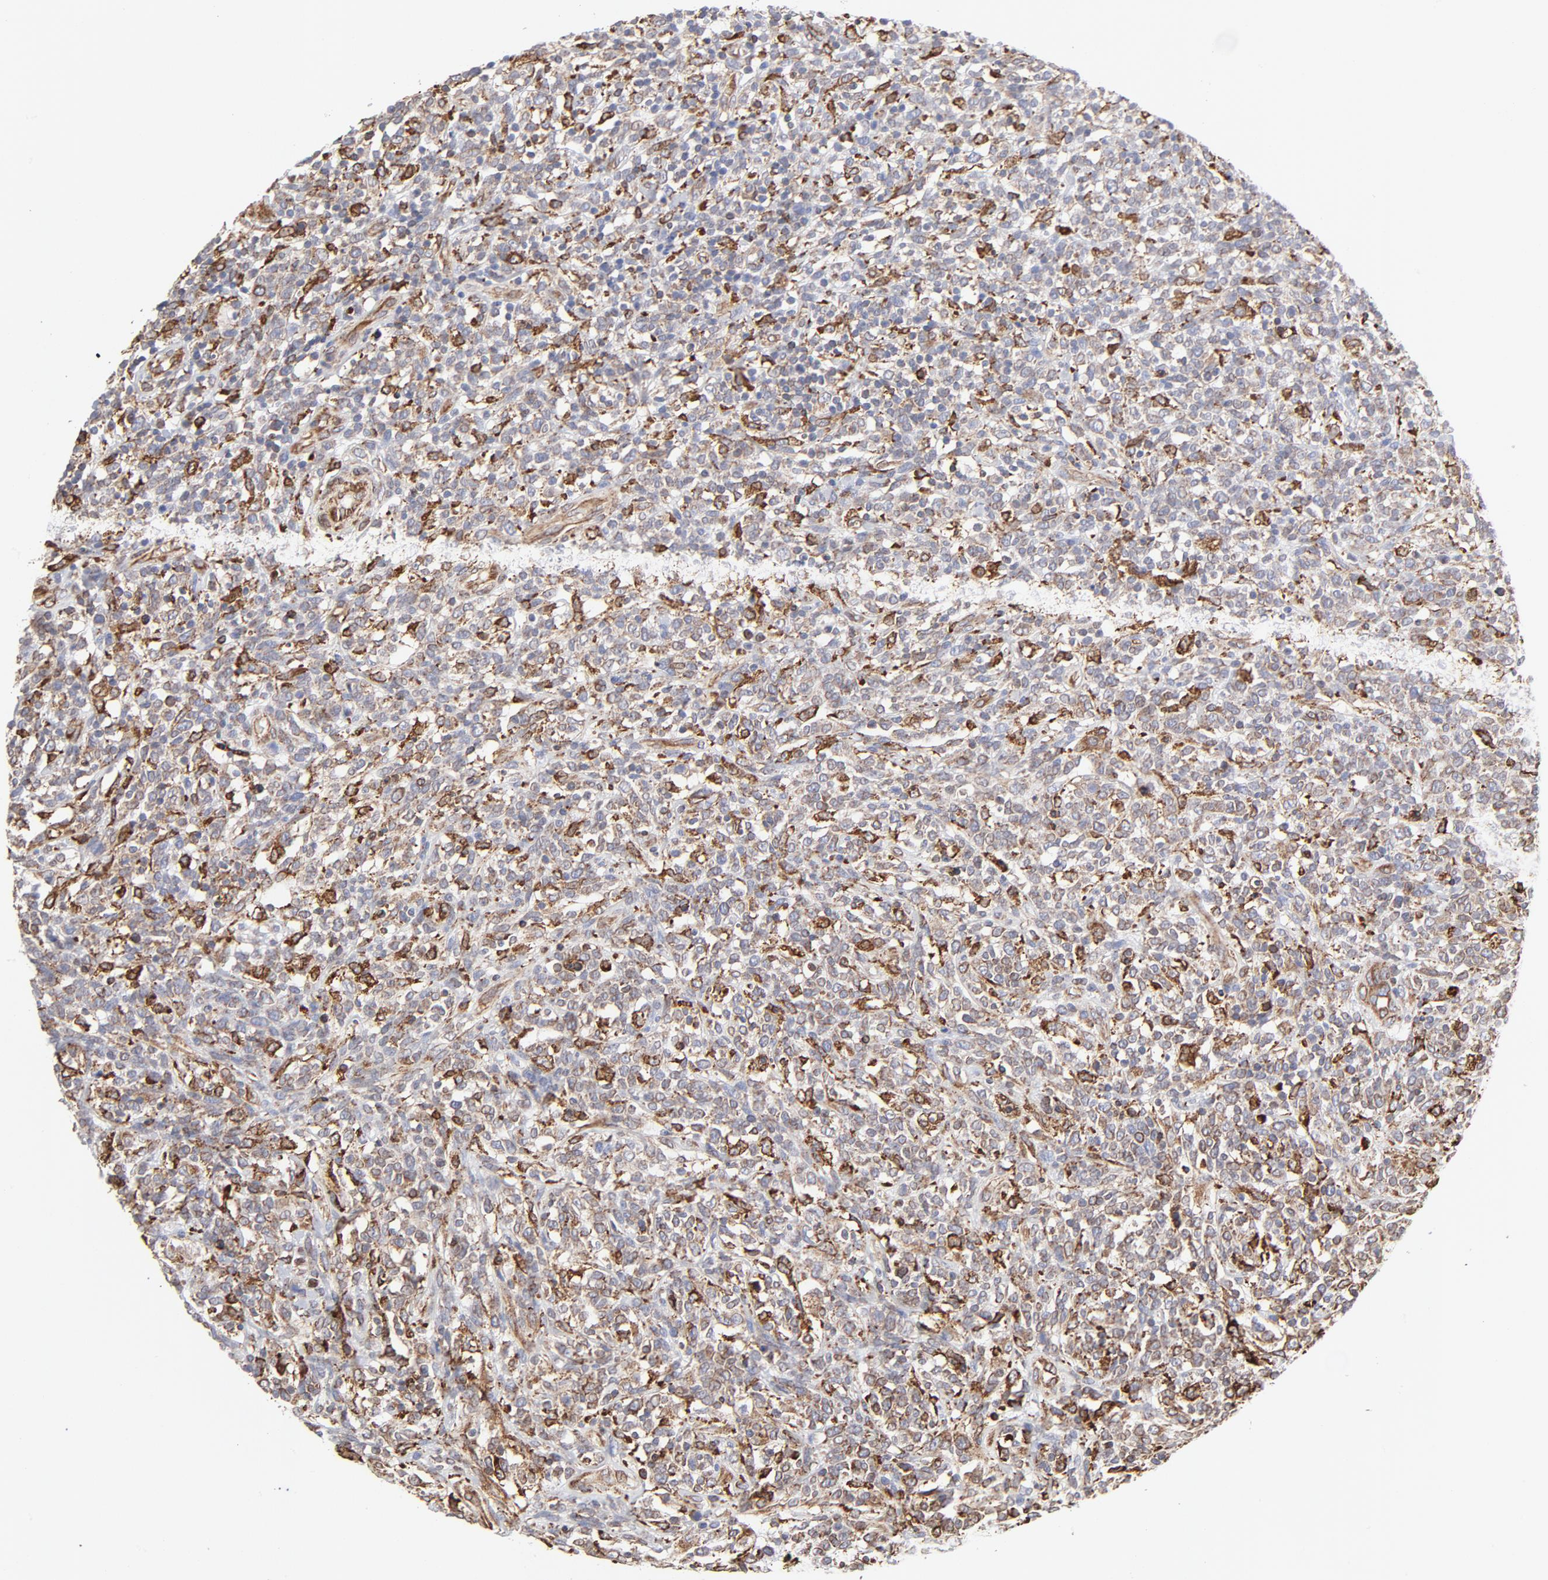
{"staining": {"intensity": "strong", "quantity": "25%-75%", "location": "cytoplasmic/membranous"}, "tissue": "lymphoma", "cell_type": "Tumor cells", "image_type": "cancer", "snomed": [{"axis": "morphology", "description": "Malignant lymphoma, non-Hodgkin's type, High grade"}, {"axis": "topography", "description": "Lymph node"}], "caption": "Protein expression analysis of lymphoma shows strong cytoplasmic/membranous expression in approximately 25%-75% of tumor cells.", "gene": "CANX", "patient": {"sex": "female", "age": 73}}